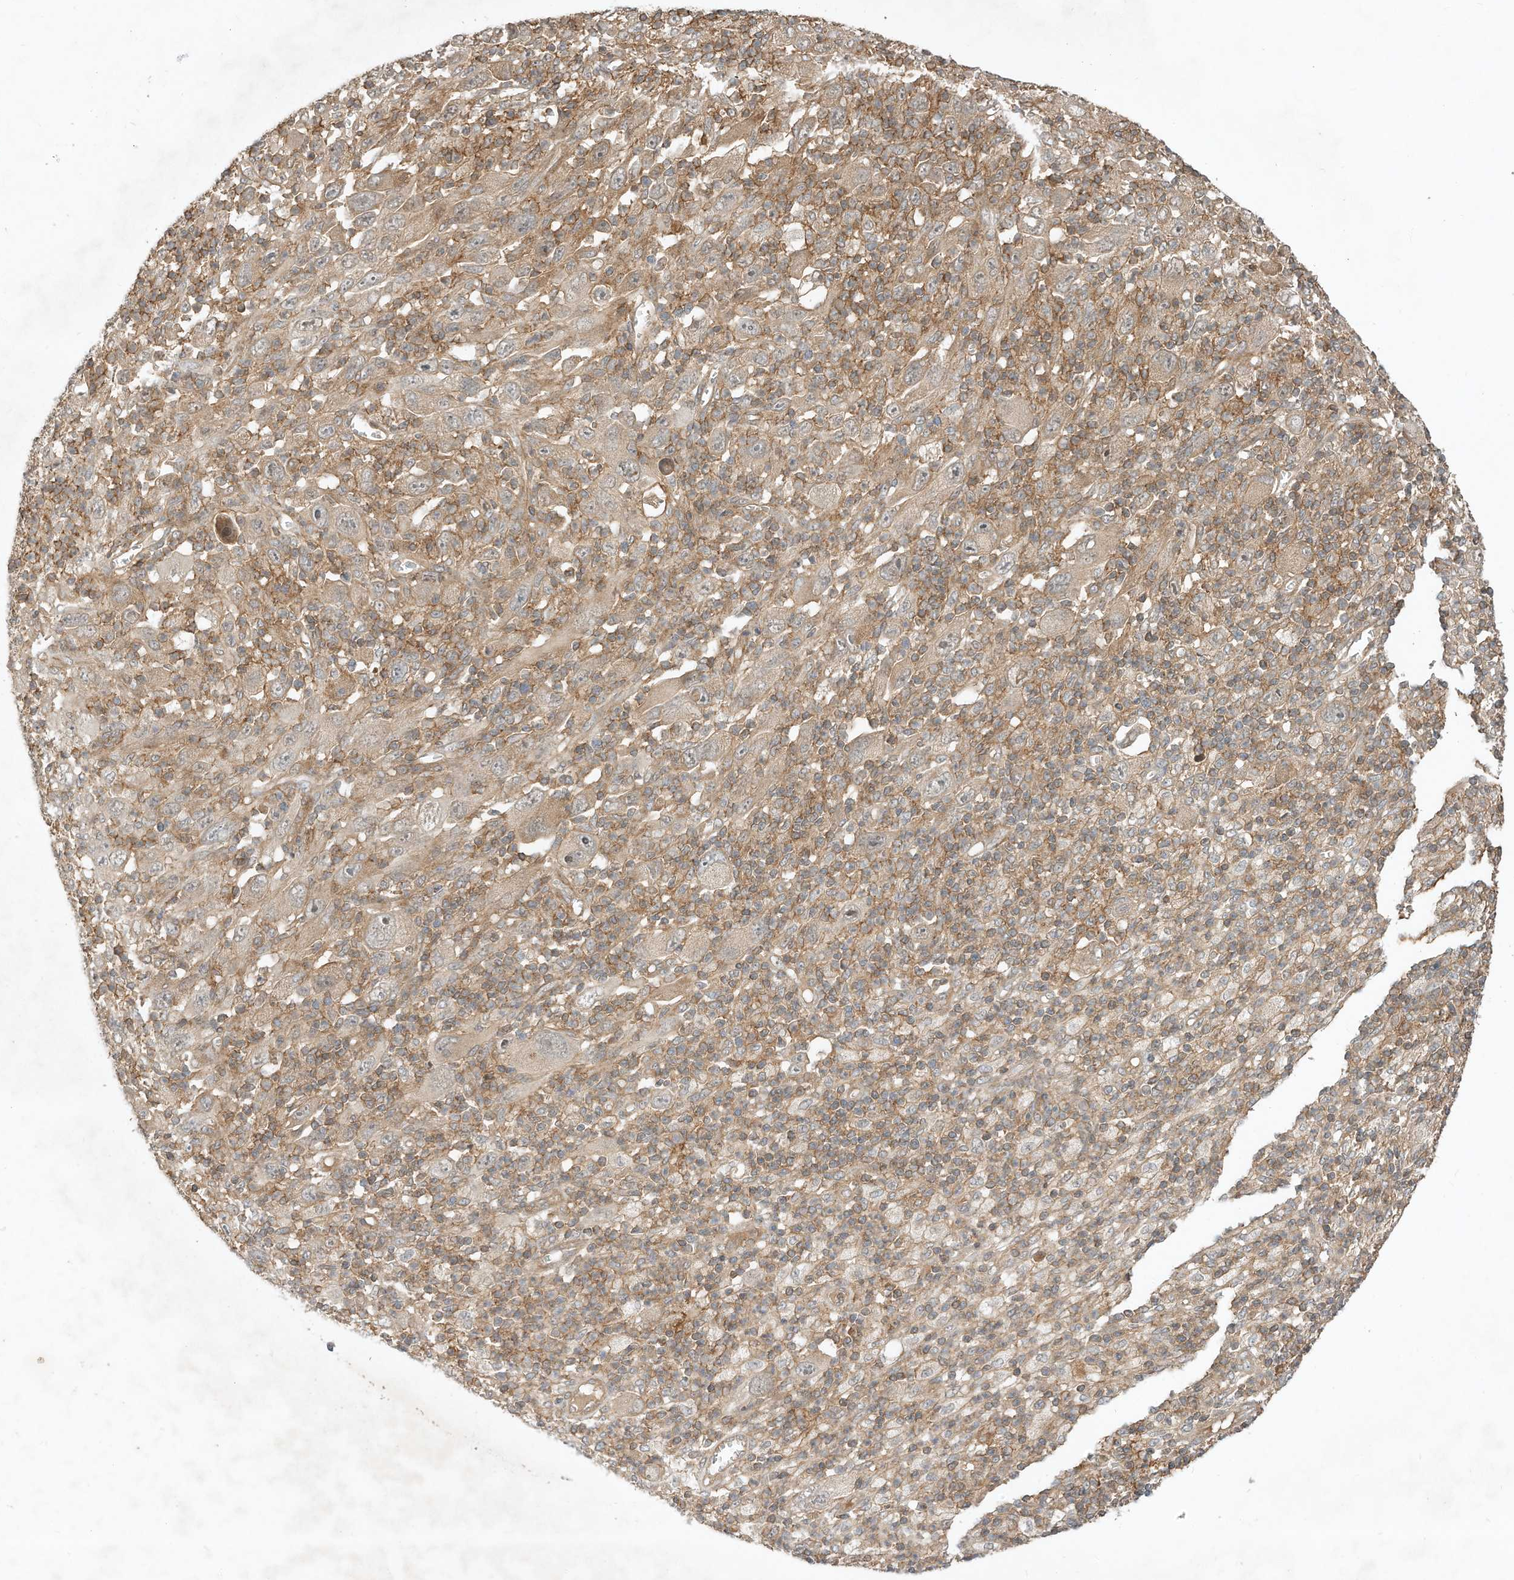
{"staining": {"intensity": "weak", "quantity": "25%-75%", "location": "cytoplasmic/membranous"}, "tissue": "melanoma", "cell_type": "Tumor cells", "image_type": "cancer", "snomed": [{"axis": "morphology", "description": "Malignant melanoma, Metastatic site"}, {"axis": "topography", "description": "Skin"}], "caption": "This is an image of immunohistochemistry (IHC) staining of melanoma, which shows weak staining in the cytoplasmic/membranous of tumor cells.", "gene": "CPAMD8", "patient": {"sex": "female", "age": 56}}